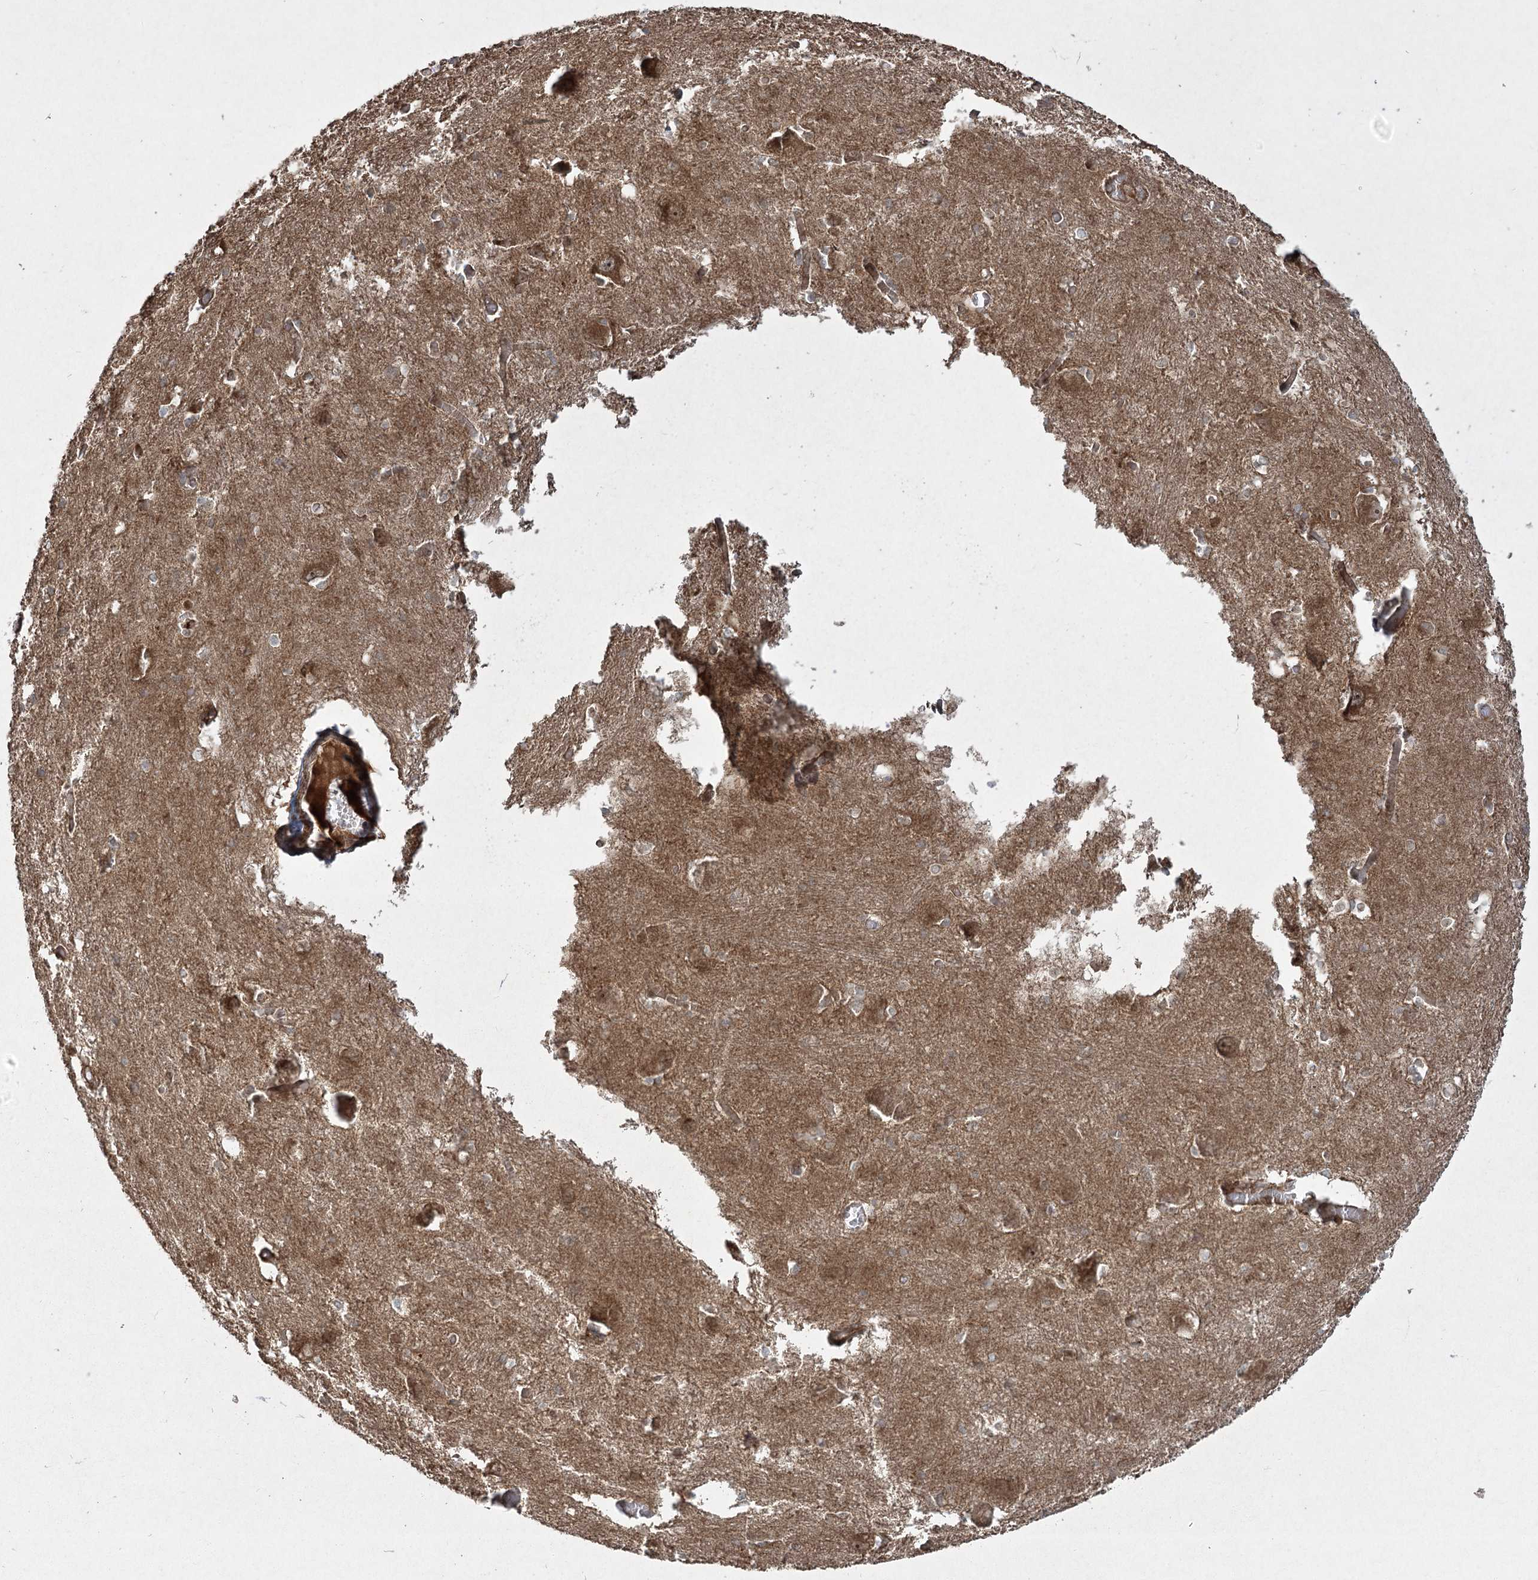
{"staining": {"intensity": "weak", "quantity": "25%-75%", "location": "cytoplasmic/membranous"}, "tissue": "caudate", "cell_type": "Glial cells", "image_type": "normal", "snomed": [{"axis": "morphology", "description": "Normal tissue, NOS"}, {"axis": "topography", "description": "Lateral ventricle wall"}], "caption": "Human caudate stained for a protein (brown) reveals weak cytoplasmic/membranous positive expression in approximately 25%-75% of glial cells.", "gene": "CPLANE1", "patient": {"sex": "male", "age": 37}}